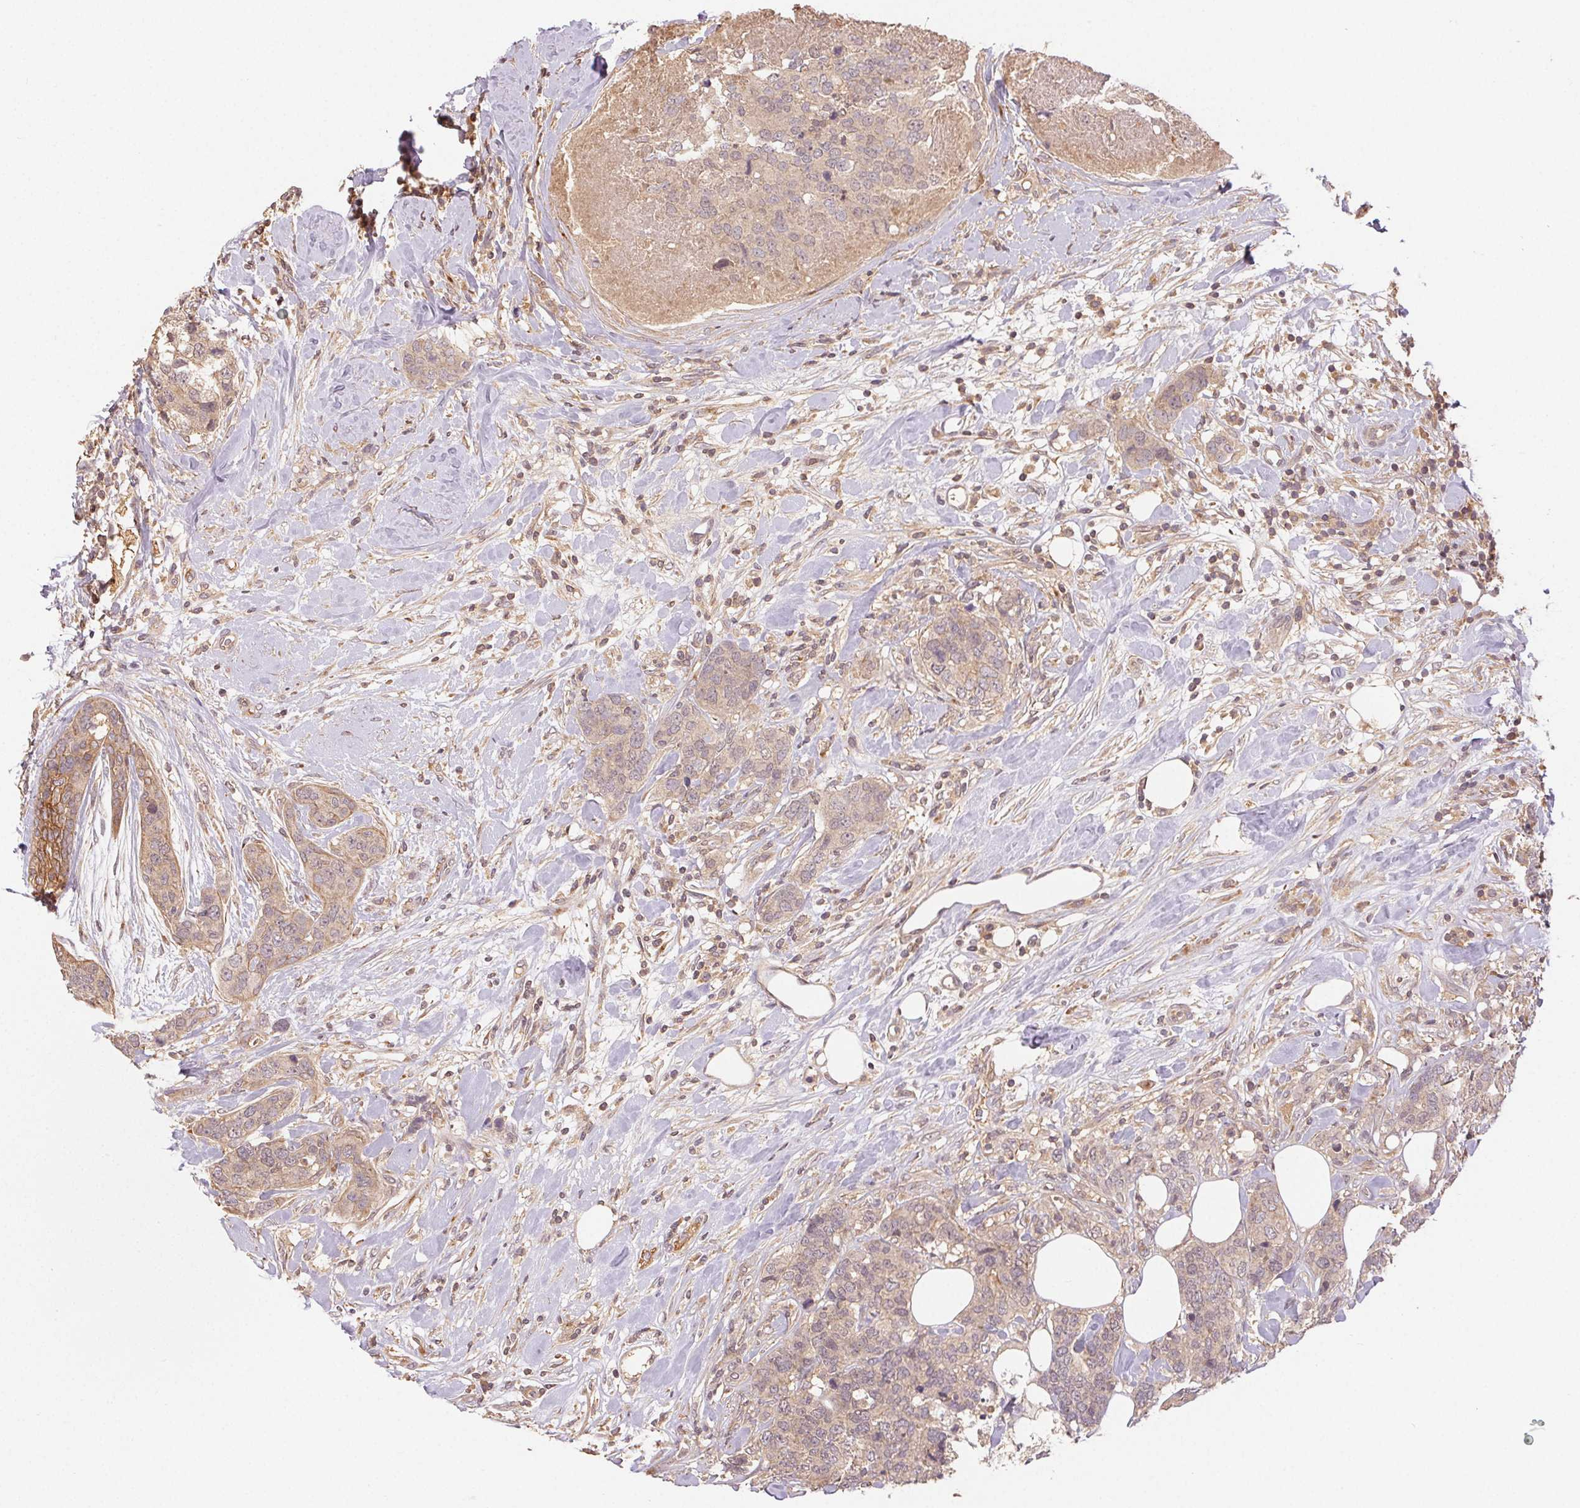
{"staining": {"intensity": "weak", "quantity": "25%-75%", "location": "cytoplasmic/membranous"}, "tissue": "breast cancer", "cell_type": "Tumor cells", "image_type": "cancer", "snomed": [{"axis": "morphology", "description": "Lobular carcinoma"}, {"axis": "topography", "description": "Breast"}], "caption": "About 25%-75% of tumor cells in breast cancer (lobular carcinoma) show weak cytoplasmic/membranous protein positivity as visualized by brown immunohistochemical staining.", "gene": "MAPKAPK2", "patient": {"sex": "female", "age": 59}}